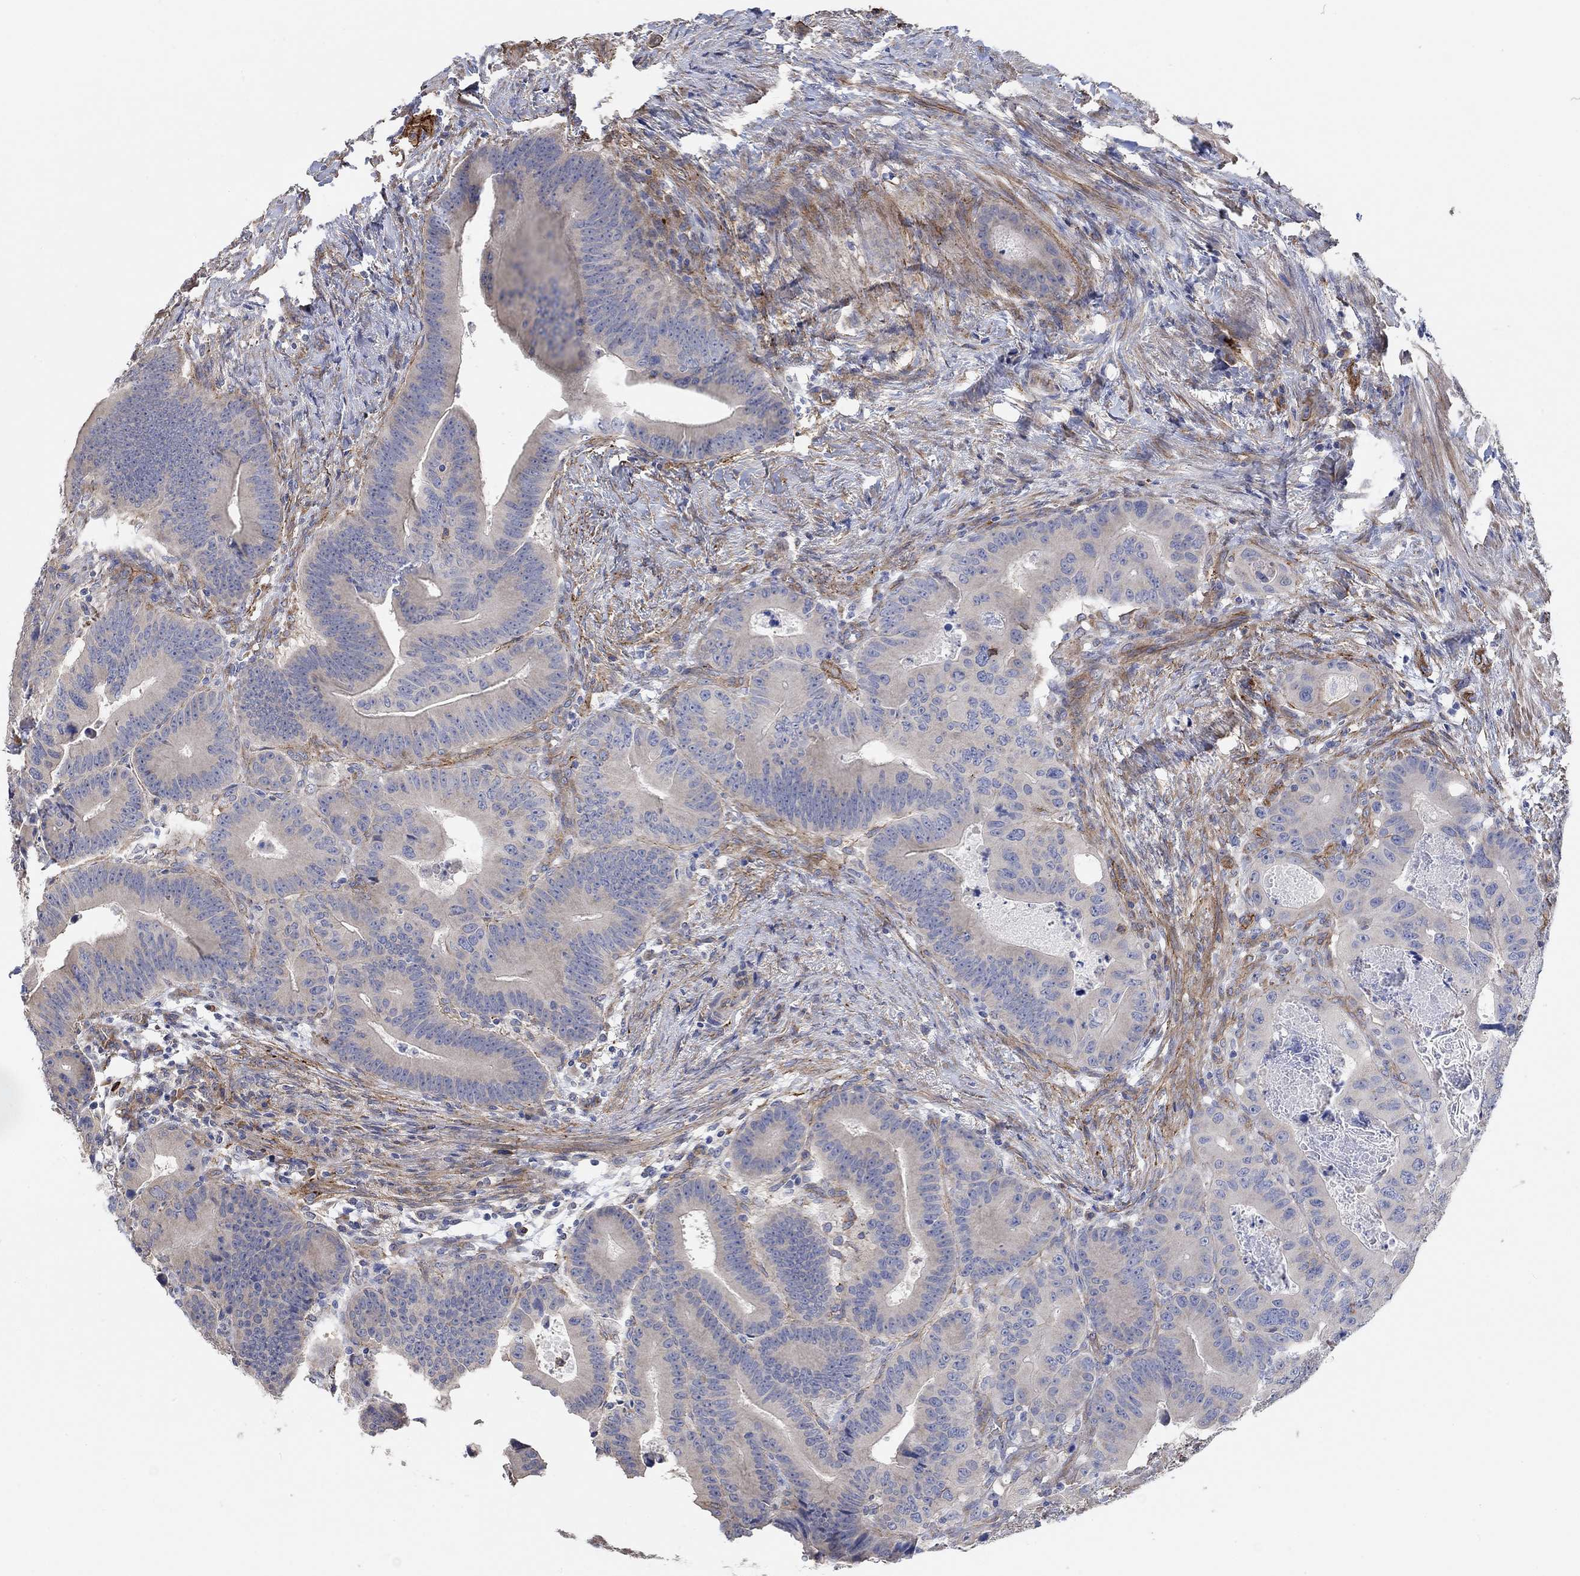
{"staining": {"intensity": "weak", "quantity": "<25%", "location": "cytoplasmic/membranous"}, "tissue": "colorectal cancer", "cell_type": "Tumor cells", "image_type": "cancer", "snomed": [{"axis": "morphology", "description": "Adenocarcinoma, NOS"}, {"axis": "topography", "description": "Rectum"}], "caption": "Tumor cells are negative for protein expression in human colorectal adenocarcinoma. (Brightfield microscopy of DAB immunohistochemistry (IHC) at high magnification).", "gene": "SYT16", "patient": {"sex": "male", "age": 64}}